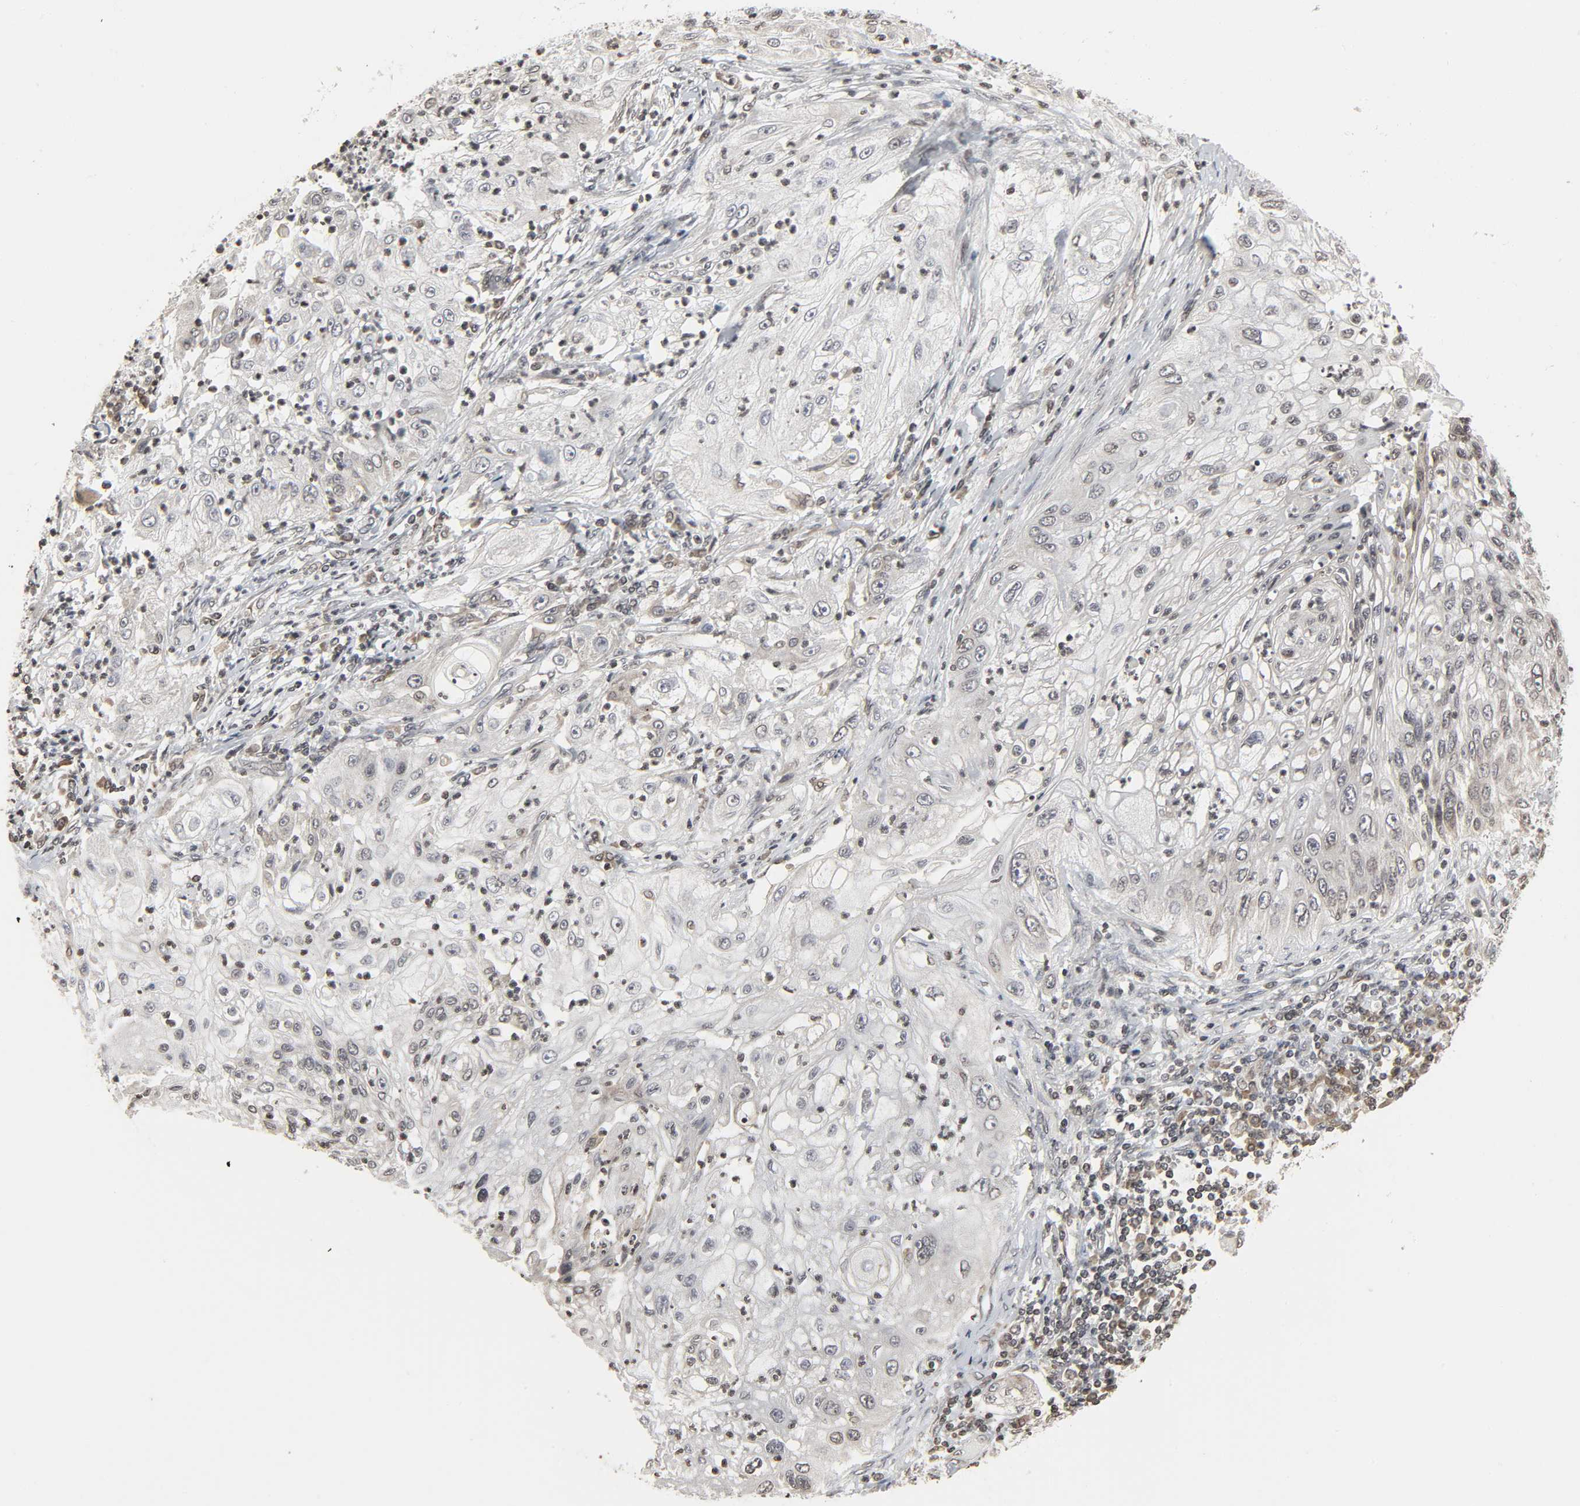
{"staining": {"intensity": "weak", "quantity": "<25%", "location": "nuclear"}, "tissue": "lung cancer", "cell_type": "Tumor cells", "image_type": "cancer", "snomed": [{"axis": "morphology", "description": "Inflammation, NOS"}, {"axis": "morphology", "description": "Squamous cell carcinoma, NOS"}, {"axis": "topography", "description": "Lymph node"}, {"axis": "topography", "description": "Soft tissue"}, {"axis": "topography", "description": "Lung"}], "caption": "The image shows no staining of tumor cells in lung squamous cell carcinoma. (DAB immunohistochemistry (IHC), high magnification).", "gene": "XRCC1", "patient": {"sex": "male", "age": 66}}